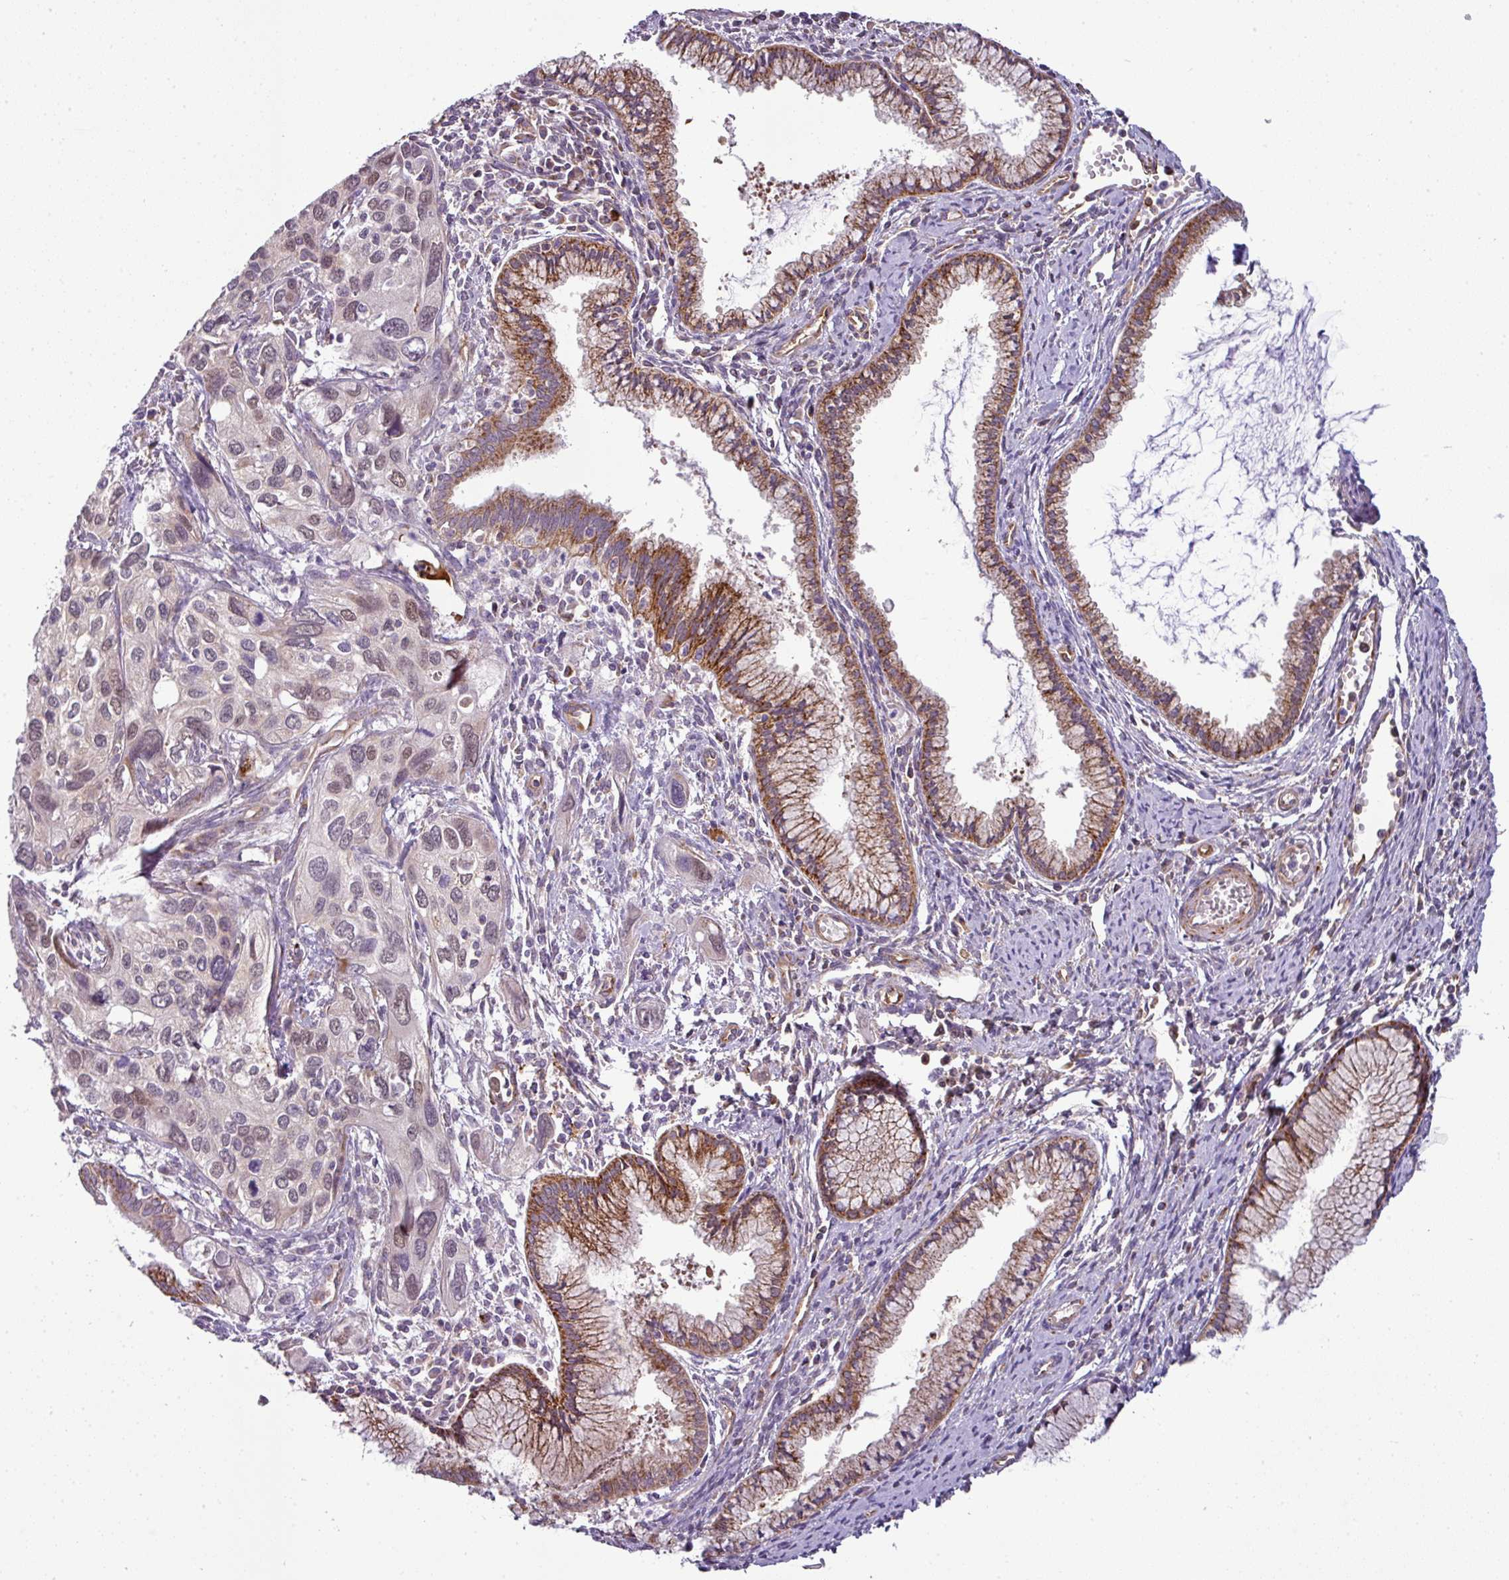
{"staining": {"intensity": "moderate", "quantity": "<25%", "location": "cytoplasmic/membranous,nuclear"}, "tissue": "cervical cancer", "cell_type": "Tumor cells", "image_type": "cancer", "snomed": [{"axis": "morphology", "description": "Squamous cell carcinoma, NOS"}, {"axis": "topography", "description": "Cervix"}], "caption": "Cervical squamous cell carcinoma tissue reveals moderate cytoplasmic/membranous and nuclear expression in approximately <25% of tumor cells", "gene": "PRELID3B", "patient": {"sex": "female", "age": 55}}